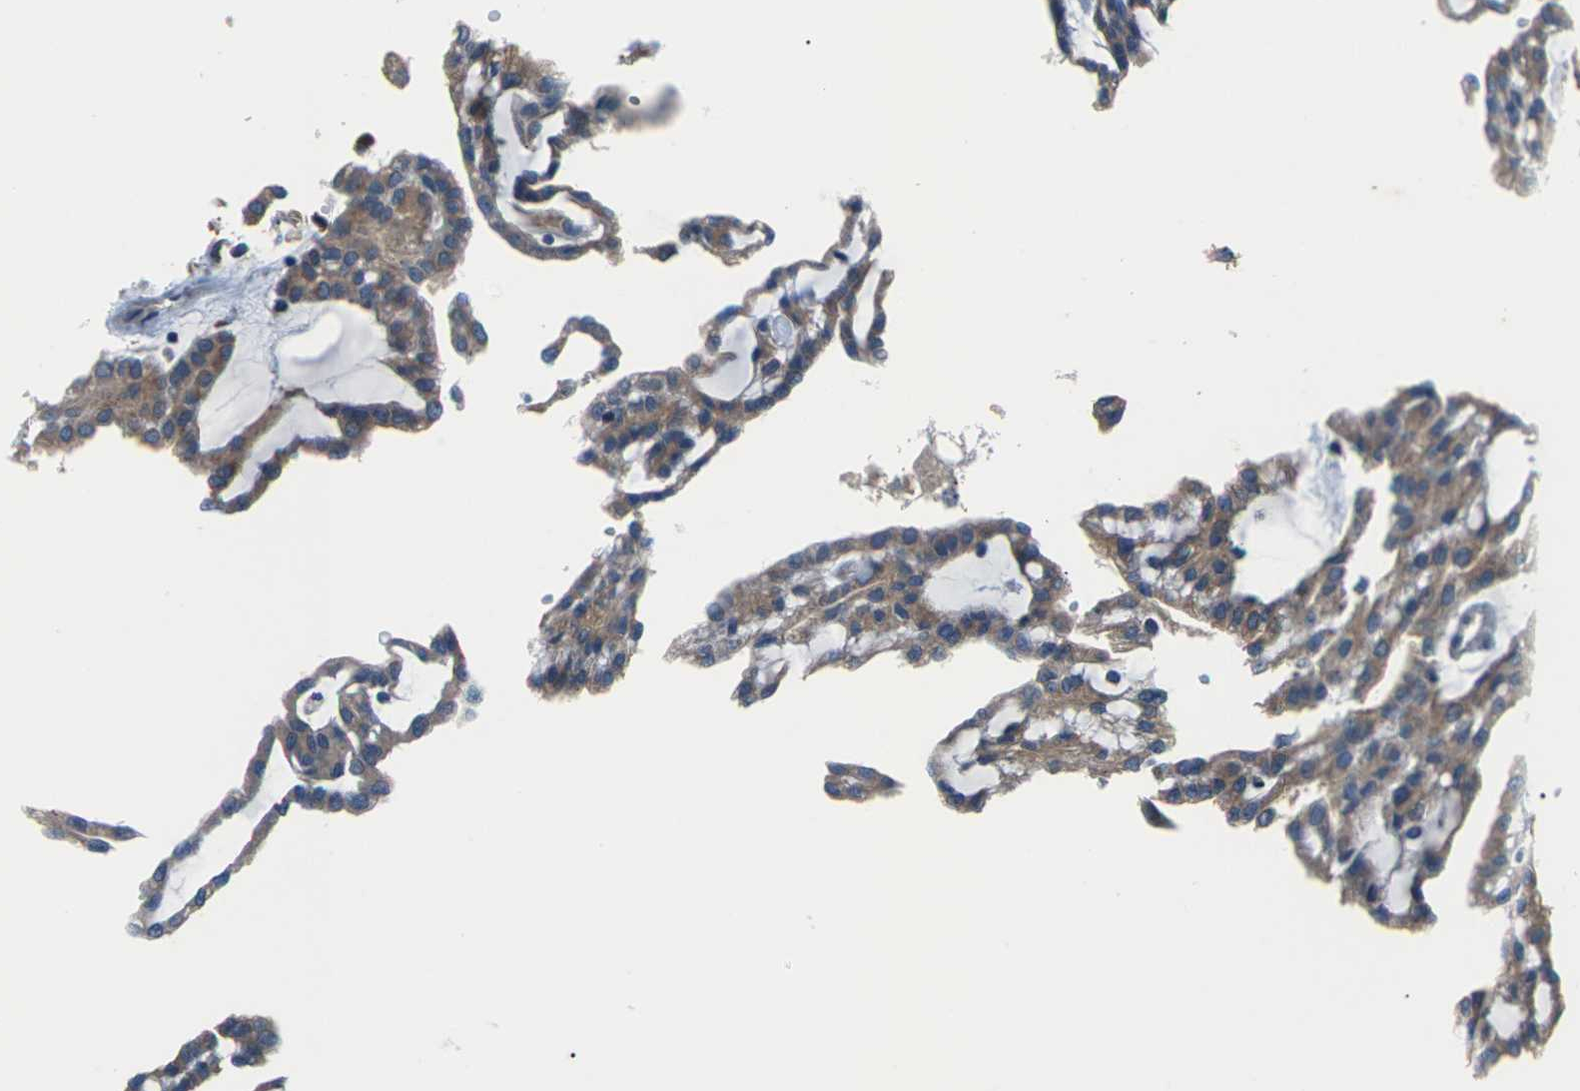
{"staining": {"intensity": "moderate", "quantity": ">75%", "location": "cytoplasmic/membranous"}, "tissue": "renal cancer", "cell_type": "Tumor cells", "image_type": "cancer", "snomed": [{"axis": "morphology", "description": "Adenocarcinoma, NOS"}, {"axis": "topography", "description": "Kidney"}], "caption": "Immunohistochemical staining of renal adenocarcinoma exhibits moderate cytoplasmic/membranous protein expression in about >75% of tumor cells.", "gene": "GABRP", "patient": {"sex": "male", "age": 63}}